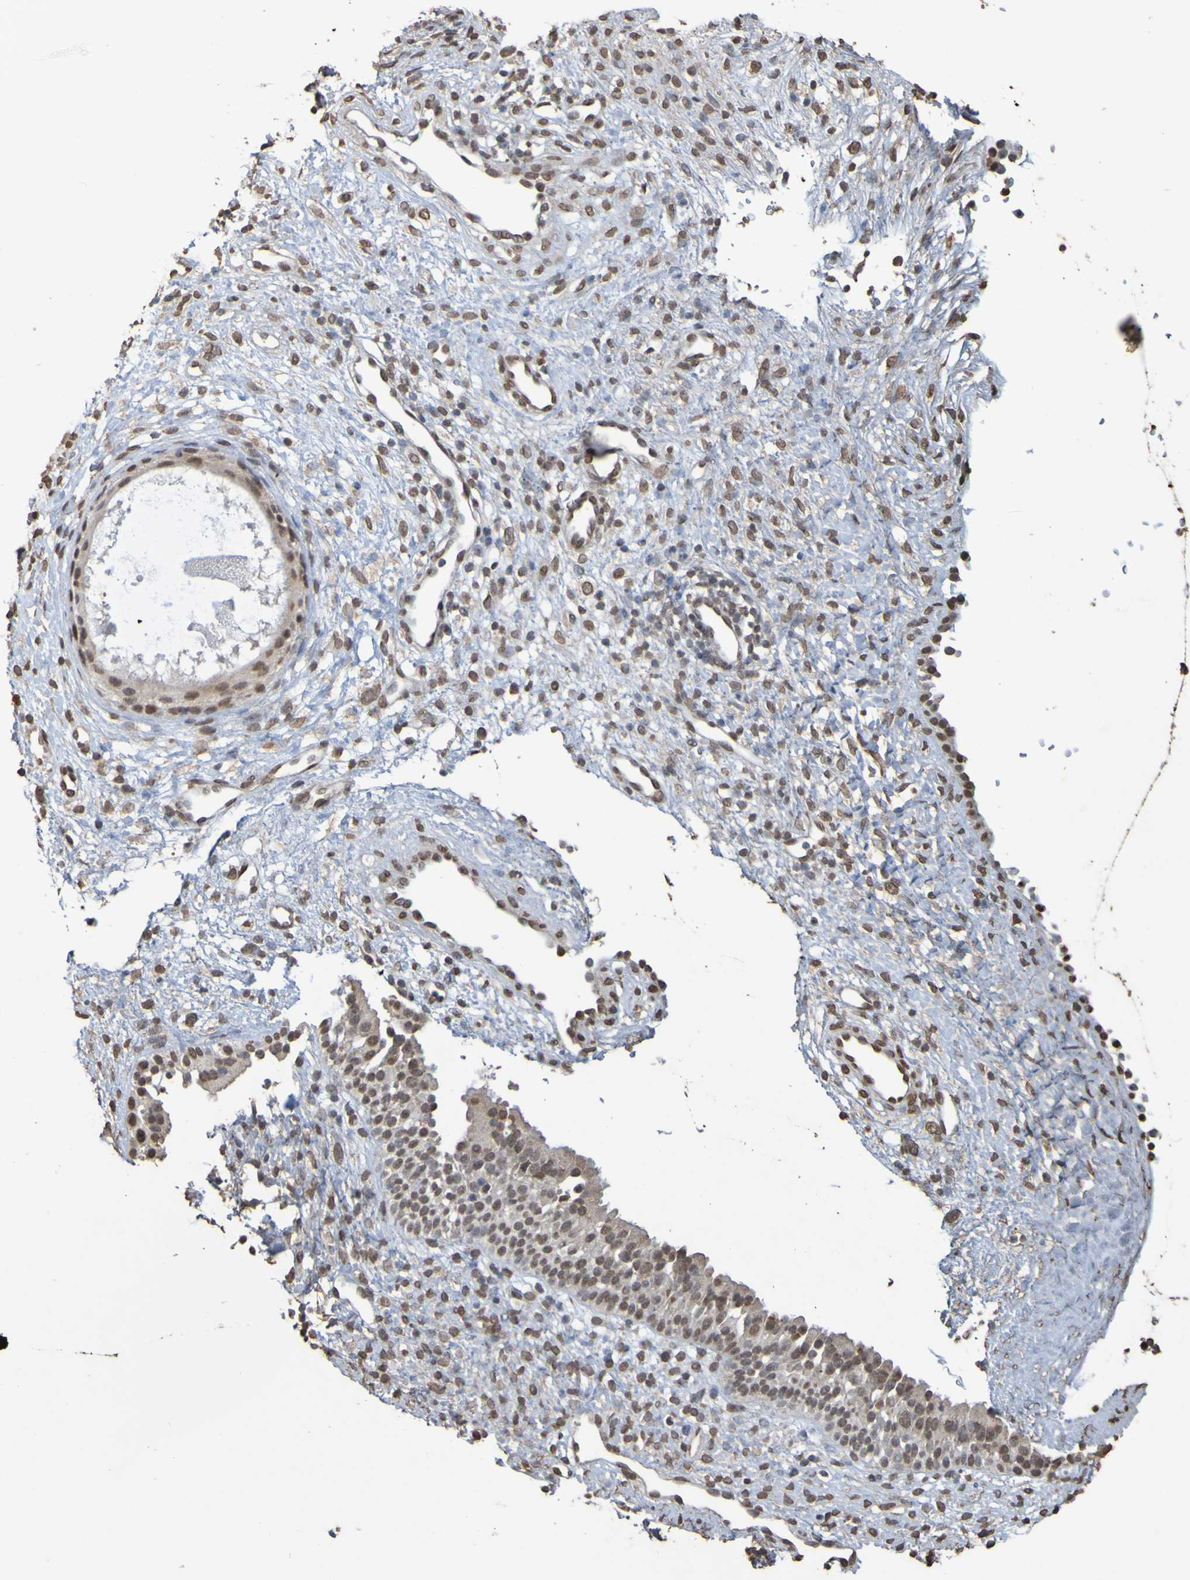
{"staining": {"intensity": "moderate", "quantity": ">75%", "location": "cytoplasmic/membranous,nuclear"}, "tissue": "nasopharynx", "cell_type": "Respiratory epithelial cells", "image_type": "normal", "snomed": [{"axis": "morphology", "description": "Normal tissue, NOS"}, {"axis": "topography", "description": "Nasopharynx"}], "caption": "Moderate cytoplasmic/membranous,nuclear expression for a protein is appreciated in about >75% of respiratory epithelial cells of benign nasopharynx using immunohistochemistry (IHC).", "gene": "ALKBH2", "patient": {"sex": "male", "age": 22}}